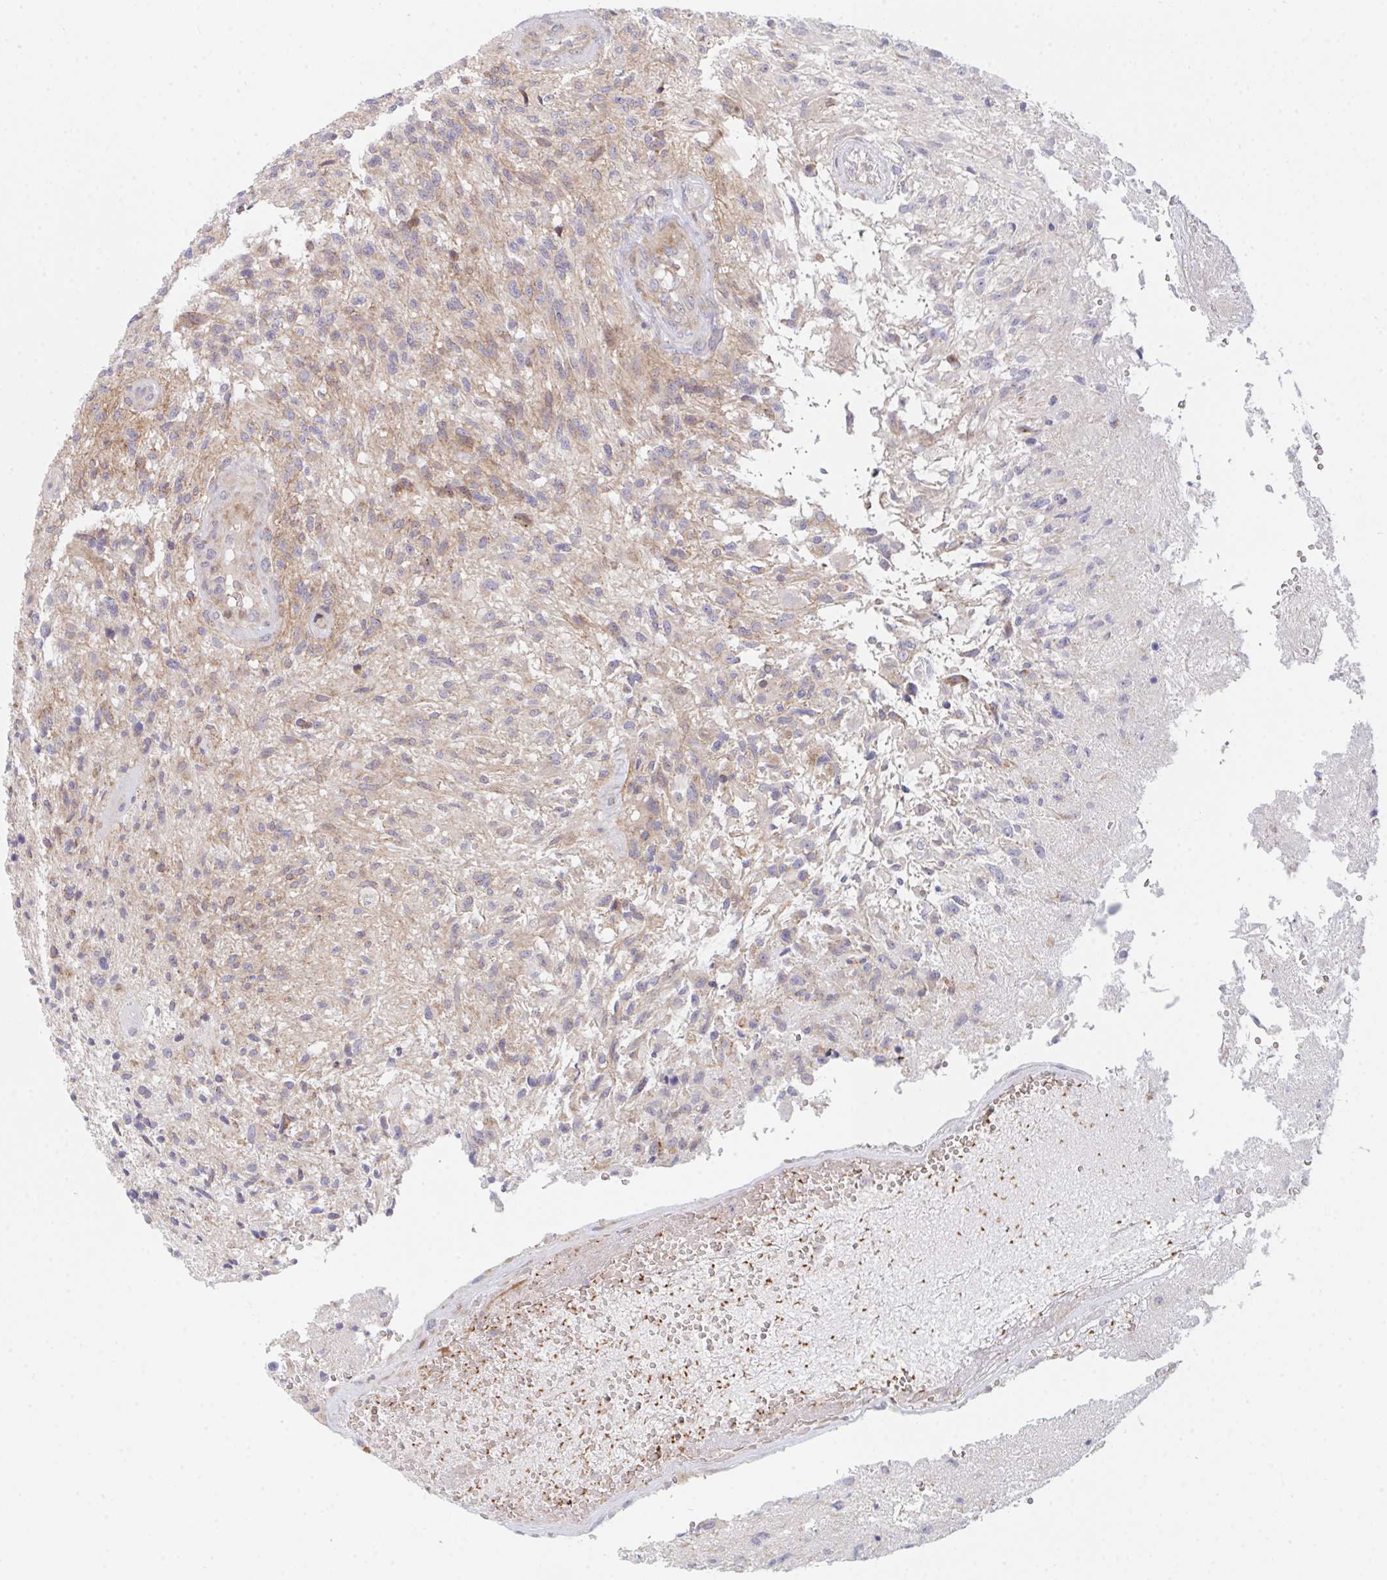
{"staining": {"intensity": "weak", "quantity": "<25%", "location": "cytoplasmic/membranous"}, "tissue": "glioma", "cell_type": "Tumor cells", "image_type": "cancer", "snomed": [{"axis": "morphology", "description": "Glioma, malignant, High grade"}, {"axis": "topography", "description": "Brain"}], "caption": "The immunohistochemistry histopathology image has no significant expression in tumor cells of high-grade glioma (malignant) tissue.", "gene": "TNFSF4", "patient": {"sex": "male", "age": 56}}